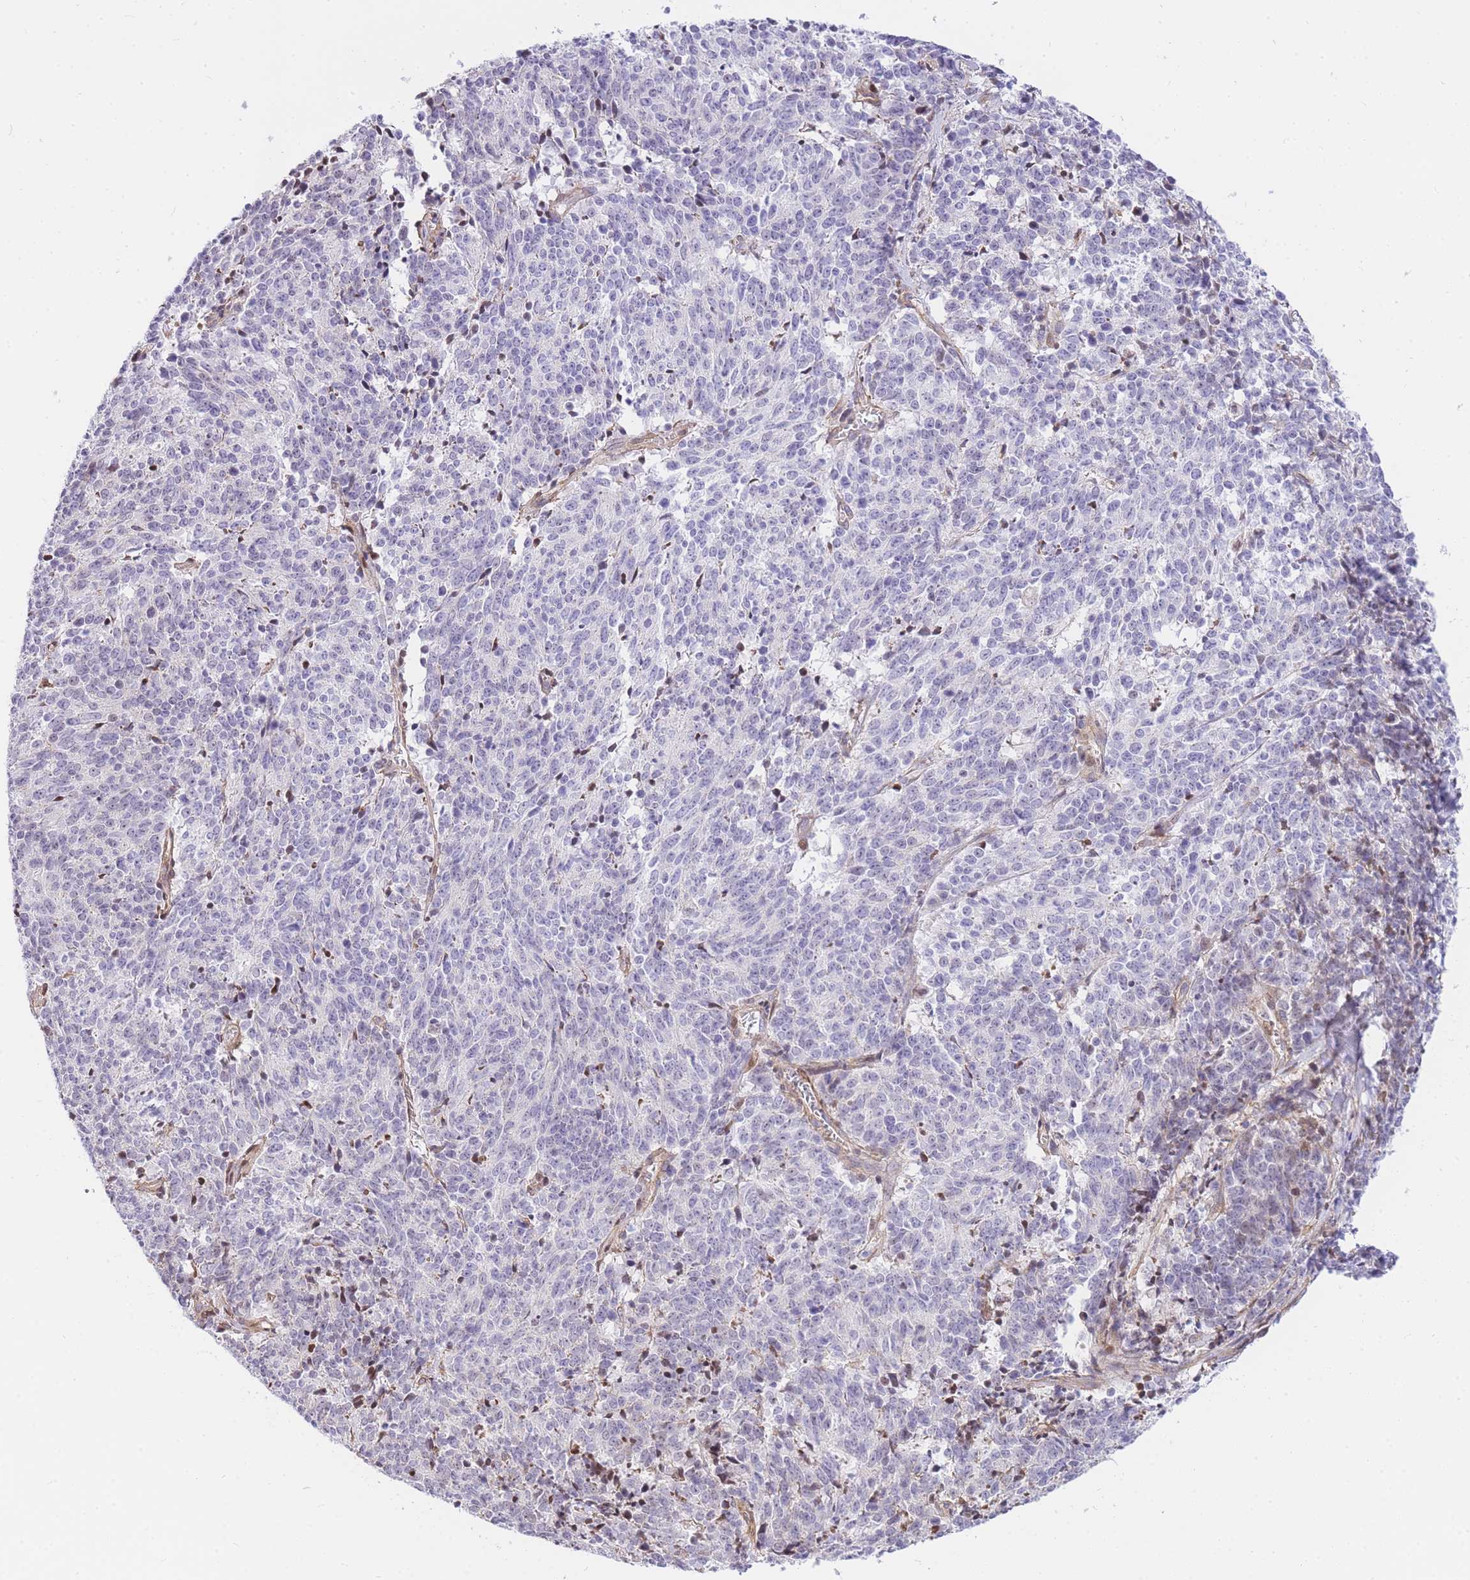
{"staining": {"intensity": "negative", "quantity": "none", "location": "none"}, "tissue": "cervical cancer", "cell_type": "Tumor cells", "image_type": "cancer", "snomed": [{"axis": "morphology", "description": "Squamous cell carcinoma, NOS"}, {"axis": "topography", "description": "Cervix"}], "caption": "Tumor cells are negative for brown protein staining in cervical squamous cell carcinoma.", "gene": "S100PBP", "patient": {"sex": "female", "age": 29}}